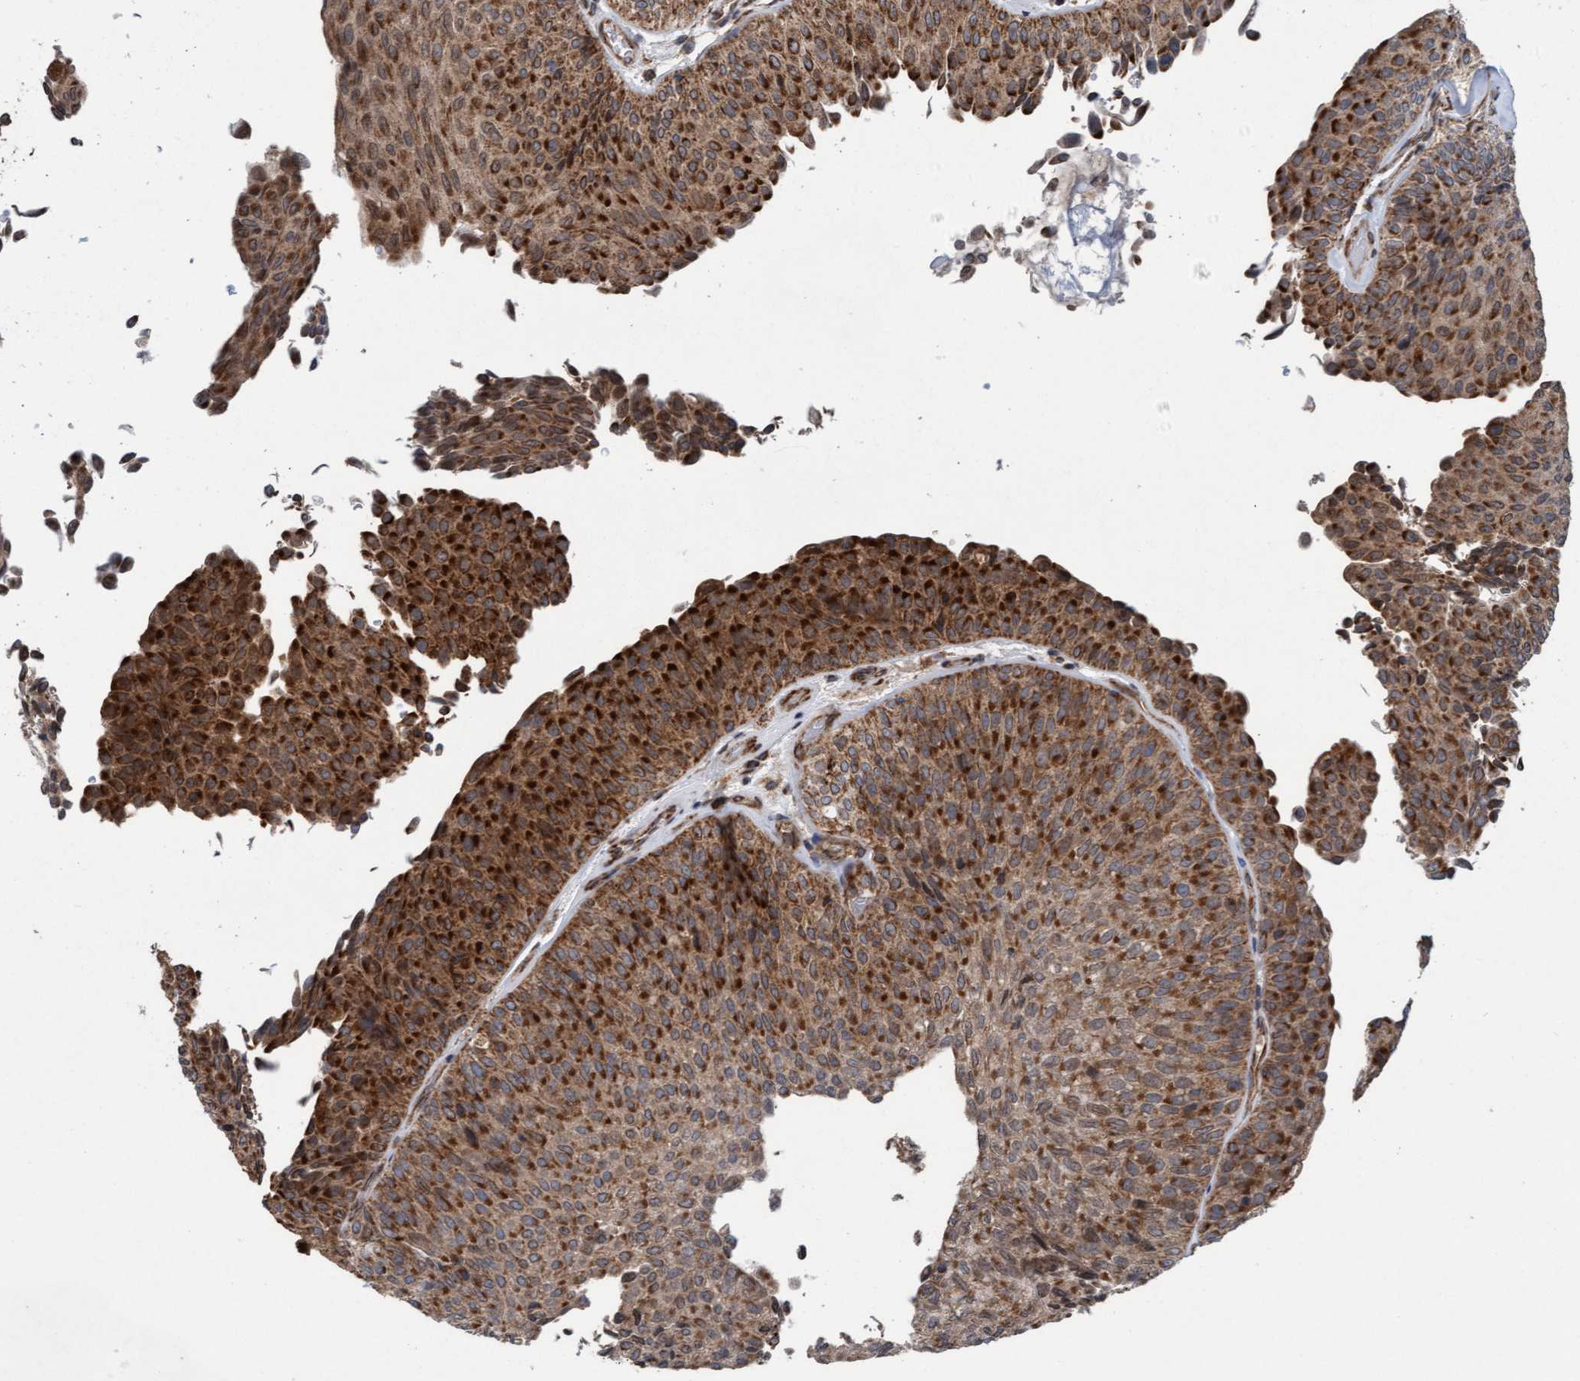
{"staining": {"intensity": "strong", "quantity": ">75%", "location": "cytoplasmic/membranous"}, "tissue": "urothelial cancer", "cell_type": "Tumor cells", "image_type": "cancer", "snomed": [{"axis": "morphology", "description": "Urothelial carcinoma, Low grade"}, {"axis": "topography", "description": "Urinary bladder"}], "caption": "Strong cytoplasmic/membranous expression is identified in approximately >75% of tumor cells in urothelial cancer.", "gene": "MRPS23", "patient": {"sex": "male", "age": 78}}